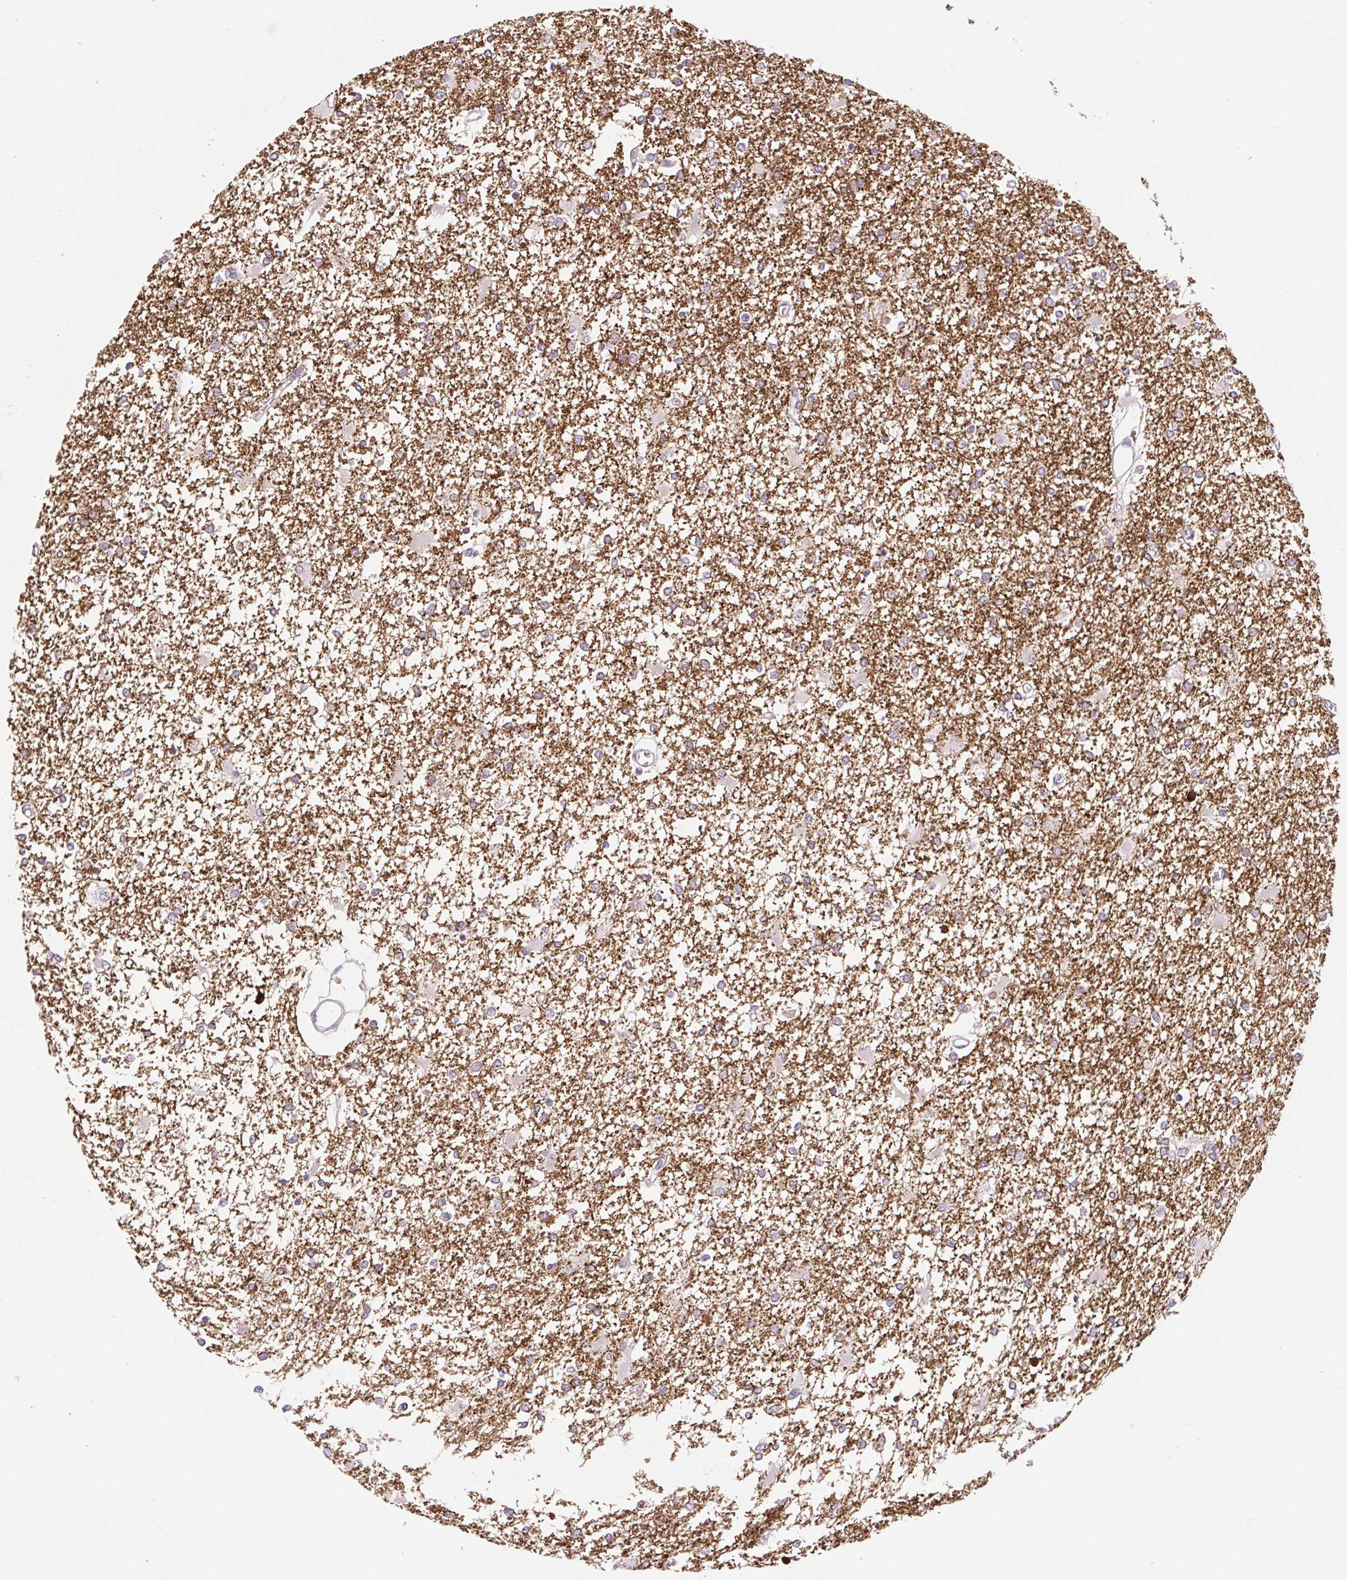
{"staining": {"intensity": "negative", "quantity": "none", "location": "none"}, "tissue": "glioma", "cell_type": "Tumor cells", "image_type": "cancer", "snomed": [{"axis": "morphology", "description": "Glioma, malignant, High grade"}, {"axis": "topography", "description": "Cerebral cortex"}], "caption": "Tumor cells are negative for brown protein staining in malignant glioma (high-grade). The staining is performed using DAB brown chromogen with nuclei counter-stained in using hematoxylin.", "gene": "BCAS1", "patient": {"sex": "male", "age": 79}}